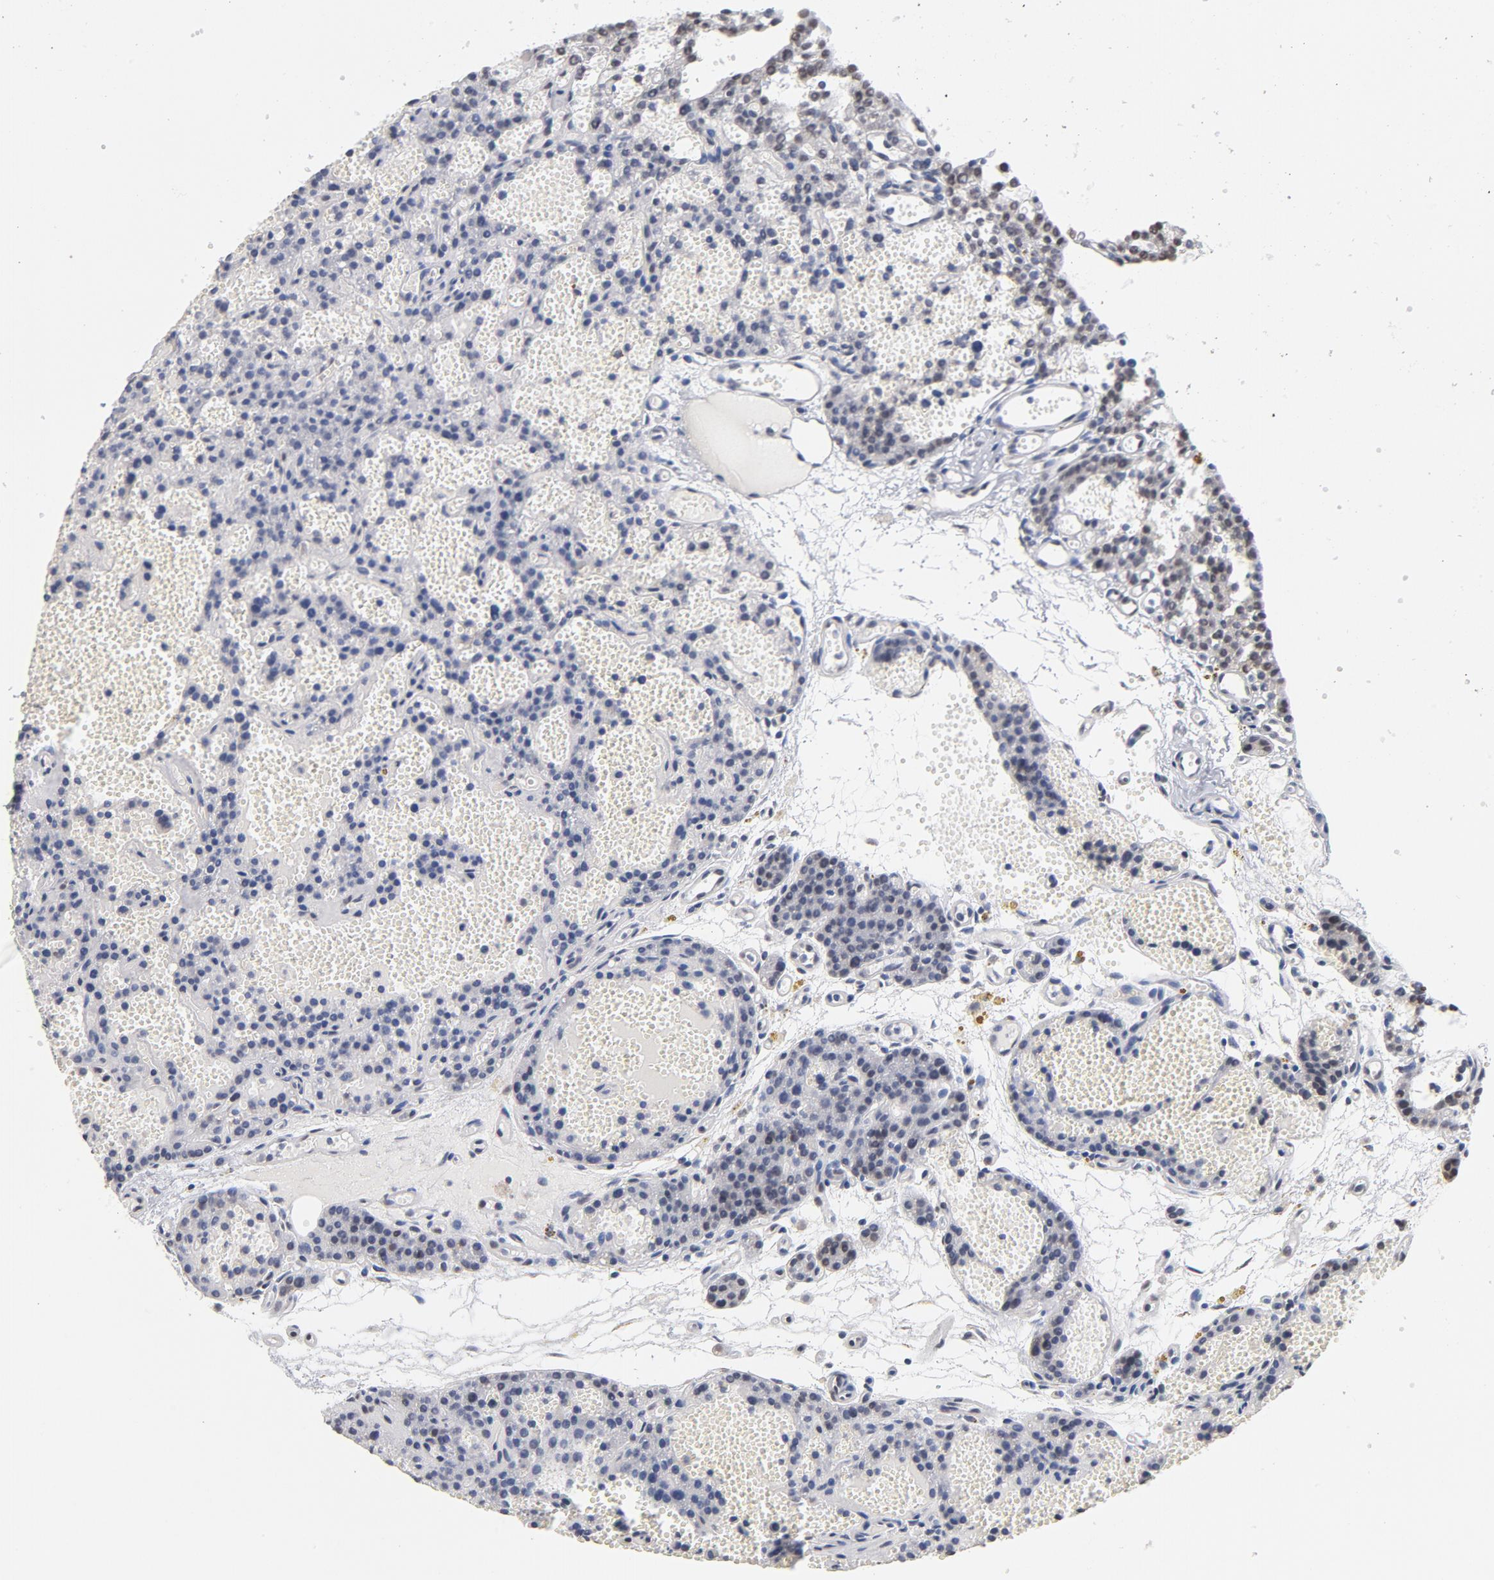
{"staining": {"intensity": "weak", "quantity": "25%-75%", "location": "cytoplasmic/membranous,nuclear"}, "tissue": "parathyroid gland", "cell_type": "Glandular cells", "image_type": "normal", "snomed": [{"axis": "morphology", "description": "Normal tissue, NOS"}, {"axis": "topography", "description": "Parathyroid gland"}], "caption": "Immunohistochemical staining of benign parathyroid gland displays 25%-75% levels of weak cytoplasmic/membranous,nuclear protein positivity in about 25%-75% of glandular cells.", "gene": "RBM3", "patient": {"sex": "male", "age": 25}}